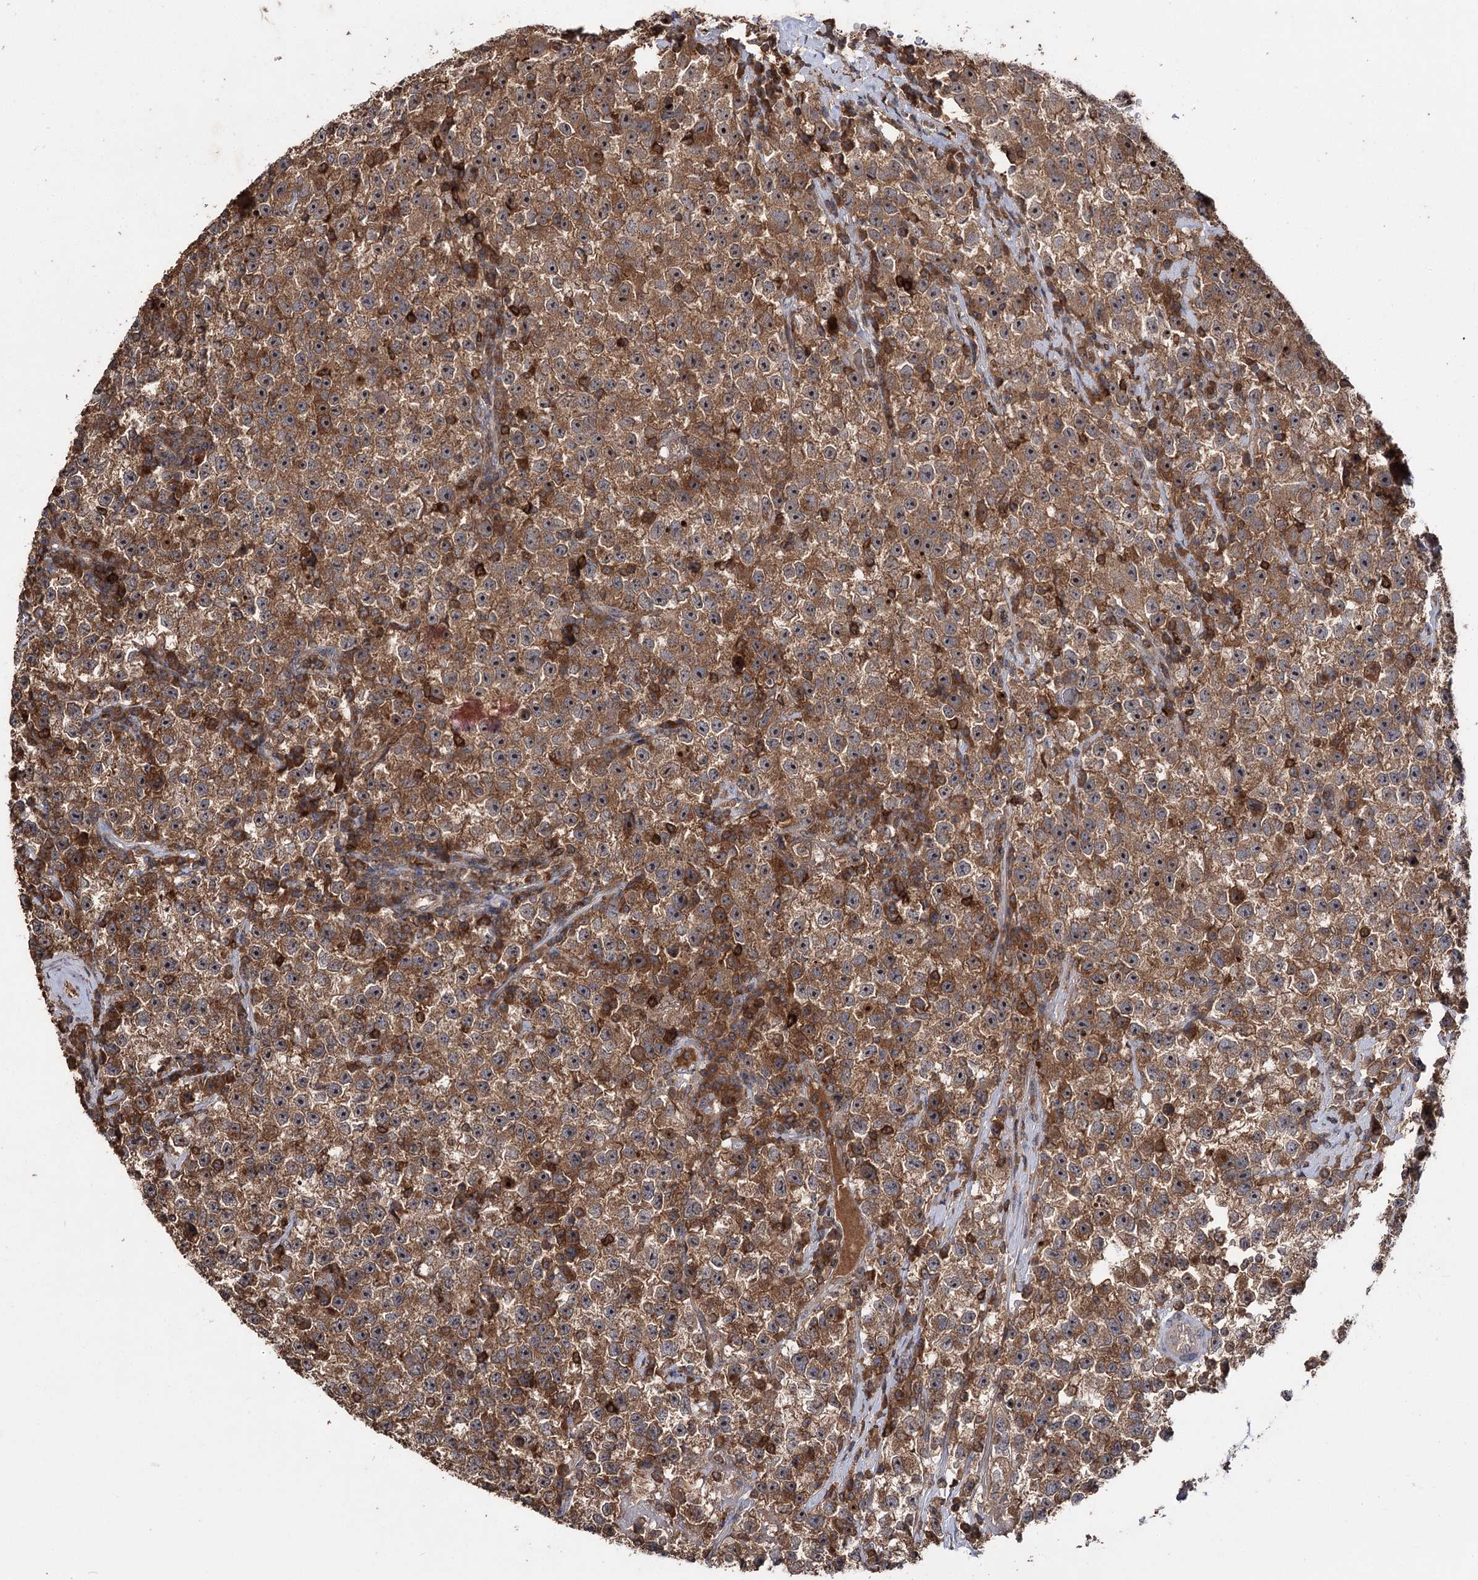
{"staining": {"intensity": "moderate", "quantity": ">75%", "location": "cytoplasmic/membranous"}, "tissue": "testis cancer", "cell_type": "Tumor cells", "image_type": "cancer", "snomed": [{"axis": "morphology", "description": "Seminoma, NOS"}, {"axis": "topography", "description": "Testis"}], "caption": "There is medium levels of moderate cytoplasmic/membranous expression in tumor cells of testis cancer, as demonstrated by immunohistochemical staining (brown color).", "gene": "FAM53B", "patient": {"sex": "male", "age": 22}}